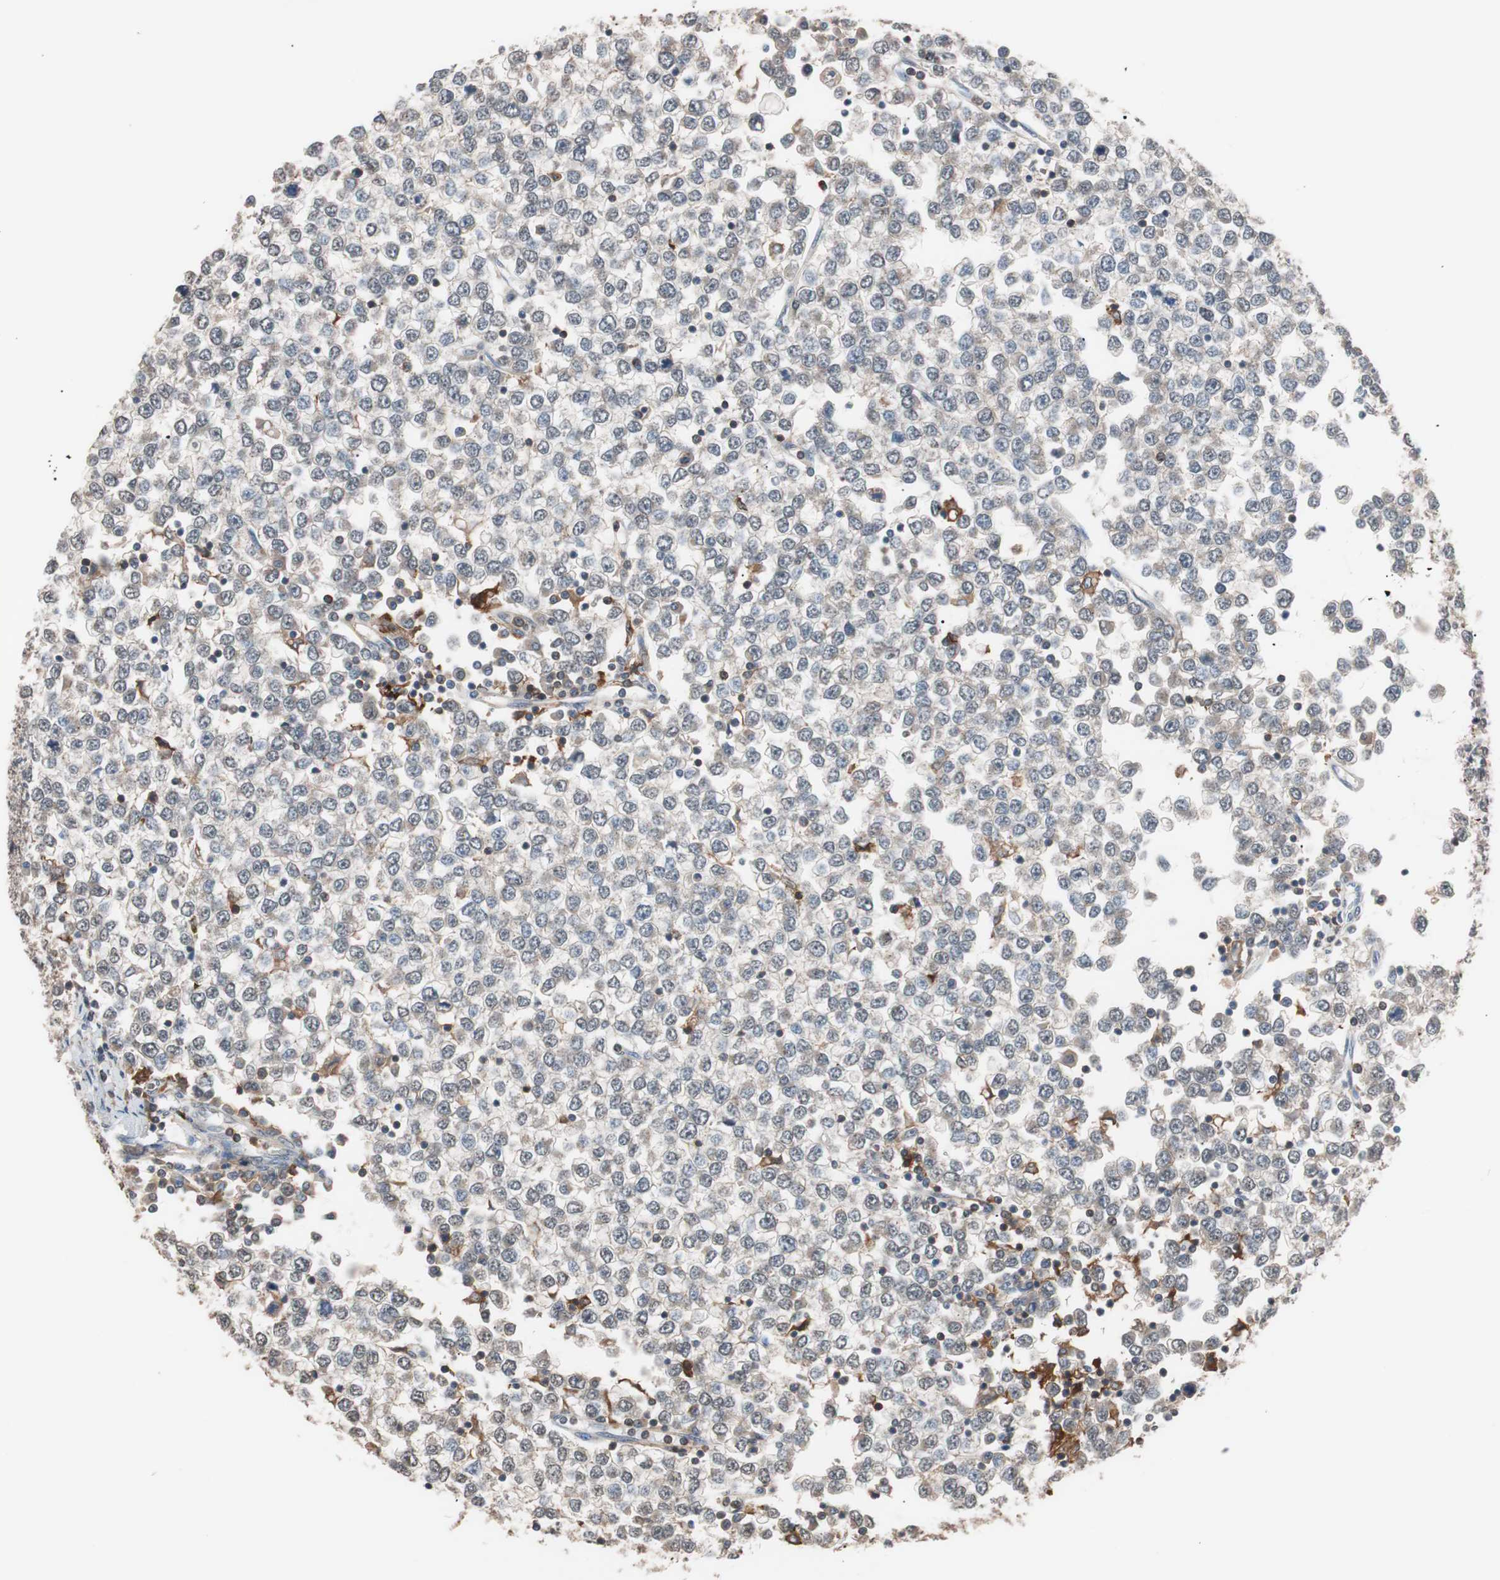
{"staining": {"intensity": "weak", "quantity": "<25%", "location": "cytoplasmic/membranous"}, "tissue": "testis cancer", "cell_type": "Tumor cells", "image_type": "cancer", "snomed": [{"axis": "morphology", "description": "Seminoma, NOS"}, {"axis": "topography", "description": "Testis"}], "caption": "Tumor cells show no significant staining in seminoma (testis).", "gene": "LITAF", "patient": {"sex": "male", "age": 65}}